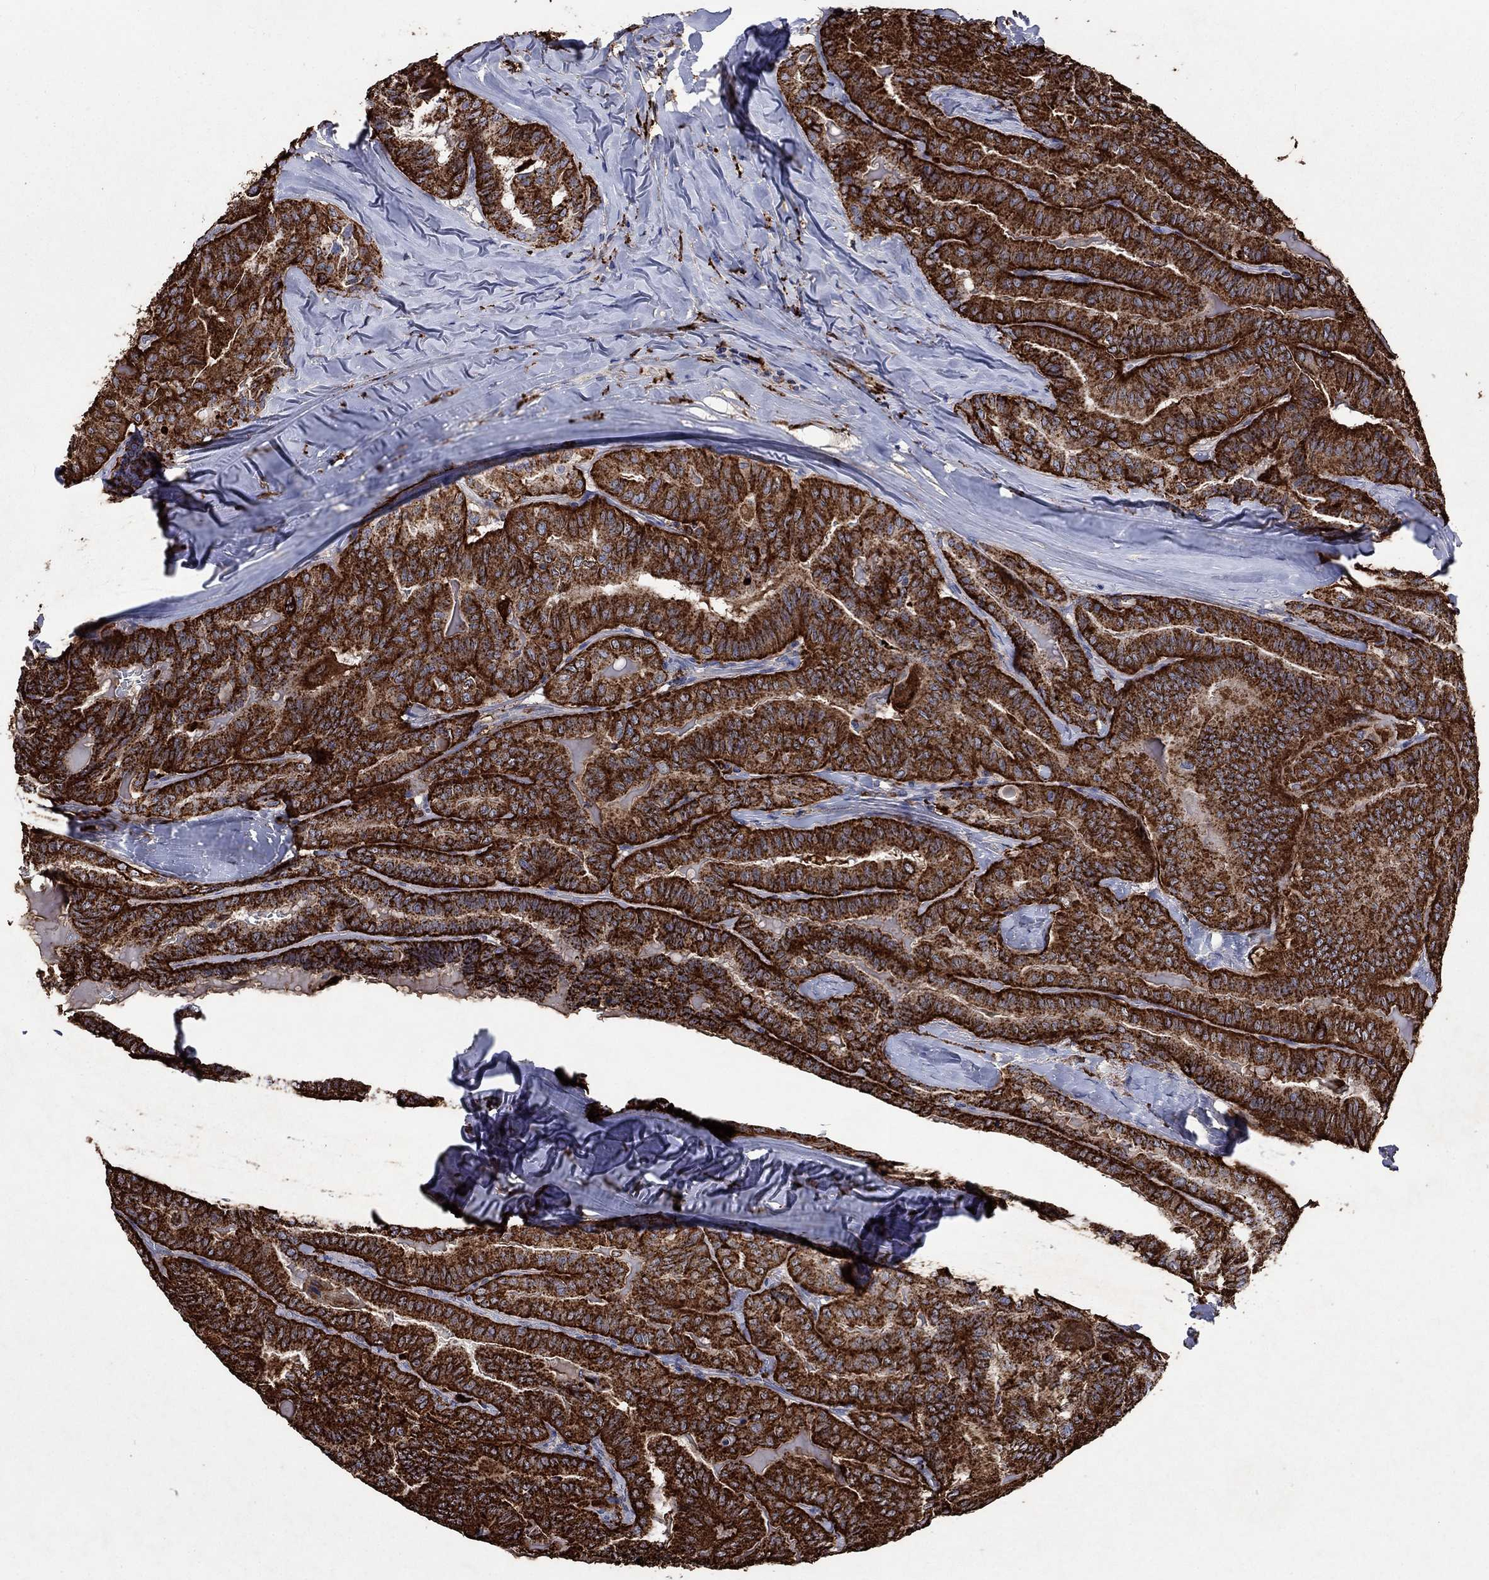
{"staining": {"intensity": "strong", "quantity": ">75%", "location": "cytoplasmic/membranous"}, "tissue": "thyroid cancer", "cell_type": "Tumor cells", "image_type": "cancer", "snomed": [{"axis": "morphology", "description": "Papillary adenocarcinoma, NOS"}, {"axis": "topography", "description": "Thyroid gland"}], "caption": "Papillary adenocarcinoma (thyroid) stained with a brown dye shows strong cytoplasmic/membranous positive positivity in about >75% of tumor cells.", "gene": "CTSB", "patient": {"sex": "female", "age": 68}}